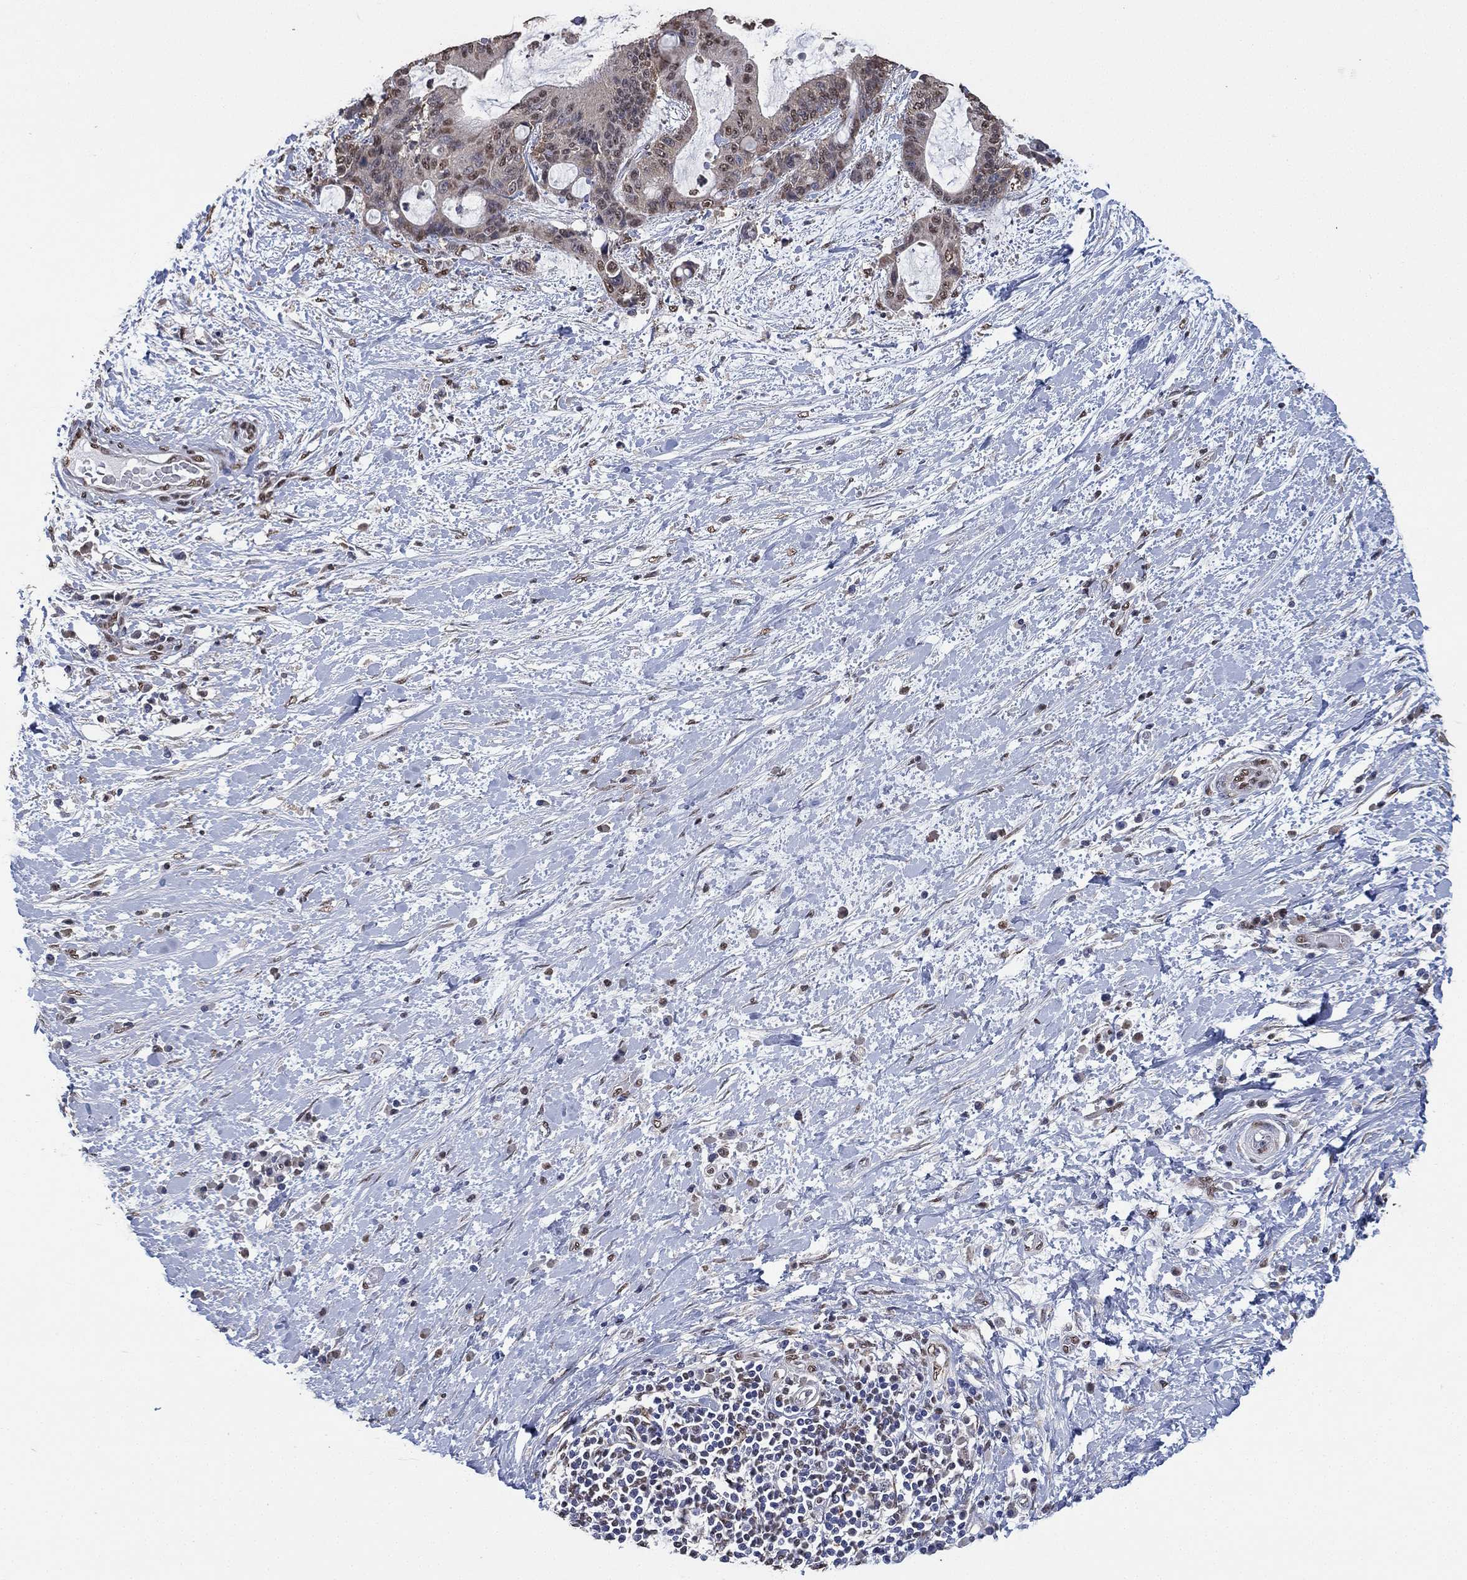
{"staining": {"intensity": "weak", "quantity": "25%-75%", "location": "cytoplasmic/membranous"}, "tissue": "liver cancer", "cell_type": "Tumor cells", "image_type": "cancer", "snomed": [{"axis": "morphology", "description": "Cholangiocarcinoma"}, {"axis": "topography", "description": "Liver"}], "caption": "Immunohistochemistry (IHC) of liver cancer displays low levels of weak cytoplasmic/membranous positivity in about 25%-75% of tumor cells.", "gene": "ALDH7A1", "patient": {"sex": "female", "age": 73}}